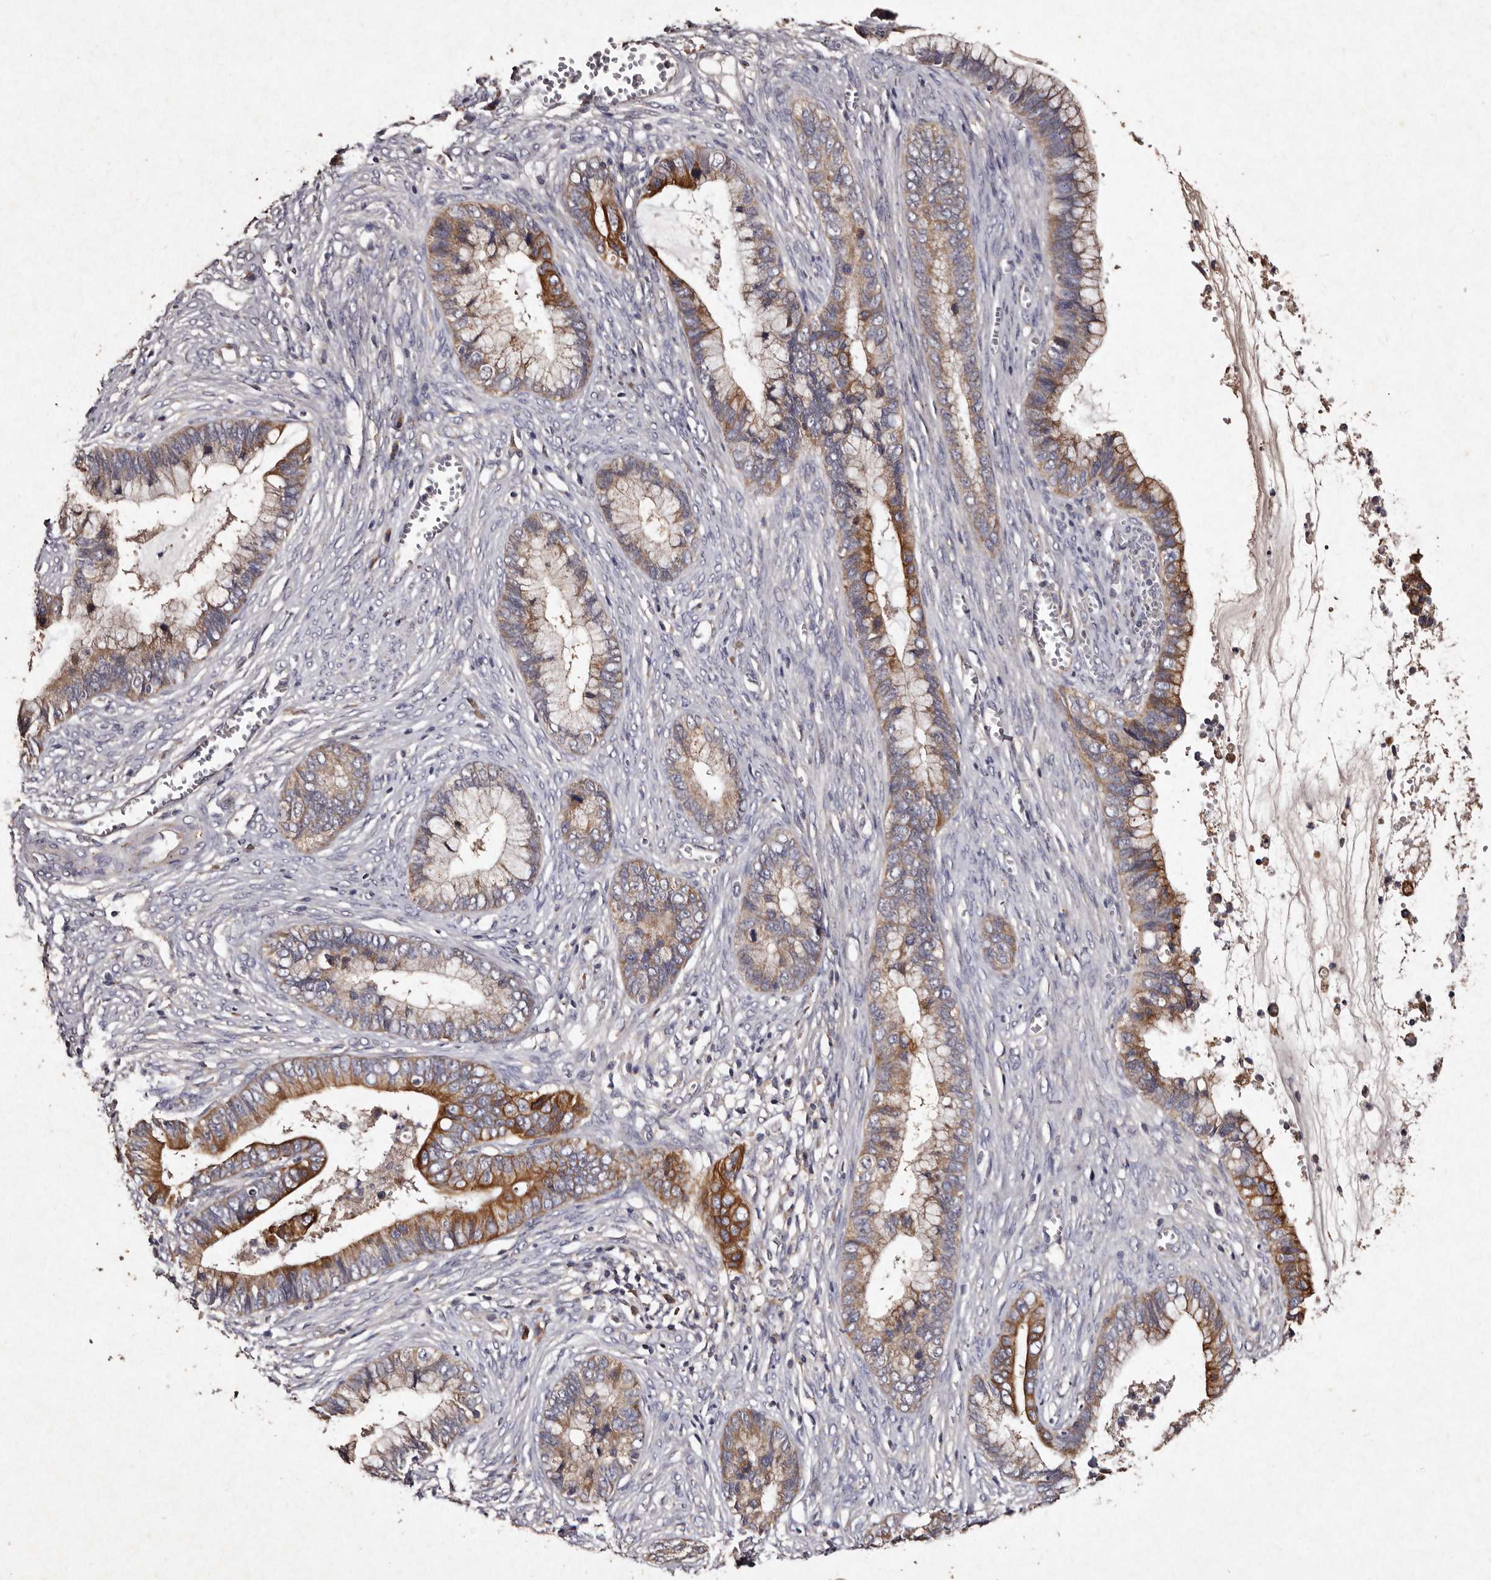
{"staining": {"intensity": "moderate", "quantity": "25%-75%", "location": "cytoplasmic/membranous"}, "tissue": "cervical cancer", "cell_type": "Tumor cells", "image_type": "cancer", "snomed": [{"axis": "morphology", "description": "Adenocarcinoma, NOS"}, {"axis": "topography", "description": "Cervix"}], "caption": "Protein staining of cervical cancer (adenocarcinoma) tissue demonstrates moderate cytoplasmic/membranous staining in approximately 25%-75% of tumor cells. Immunohistochemistry (ihc) stains the protein of interest in brown and the nuclei are stained blue.", "gene": "TFB1M", "patient": {"sex": "female", "age": 44}}